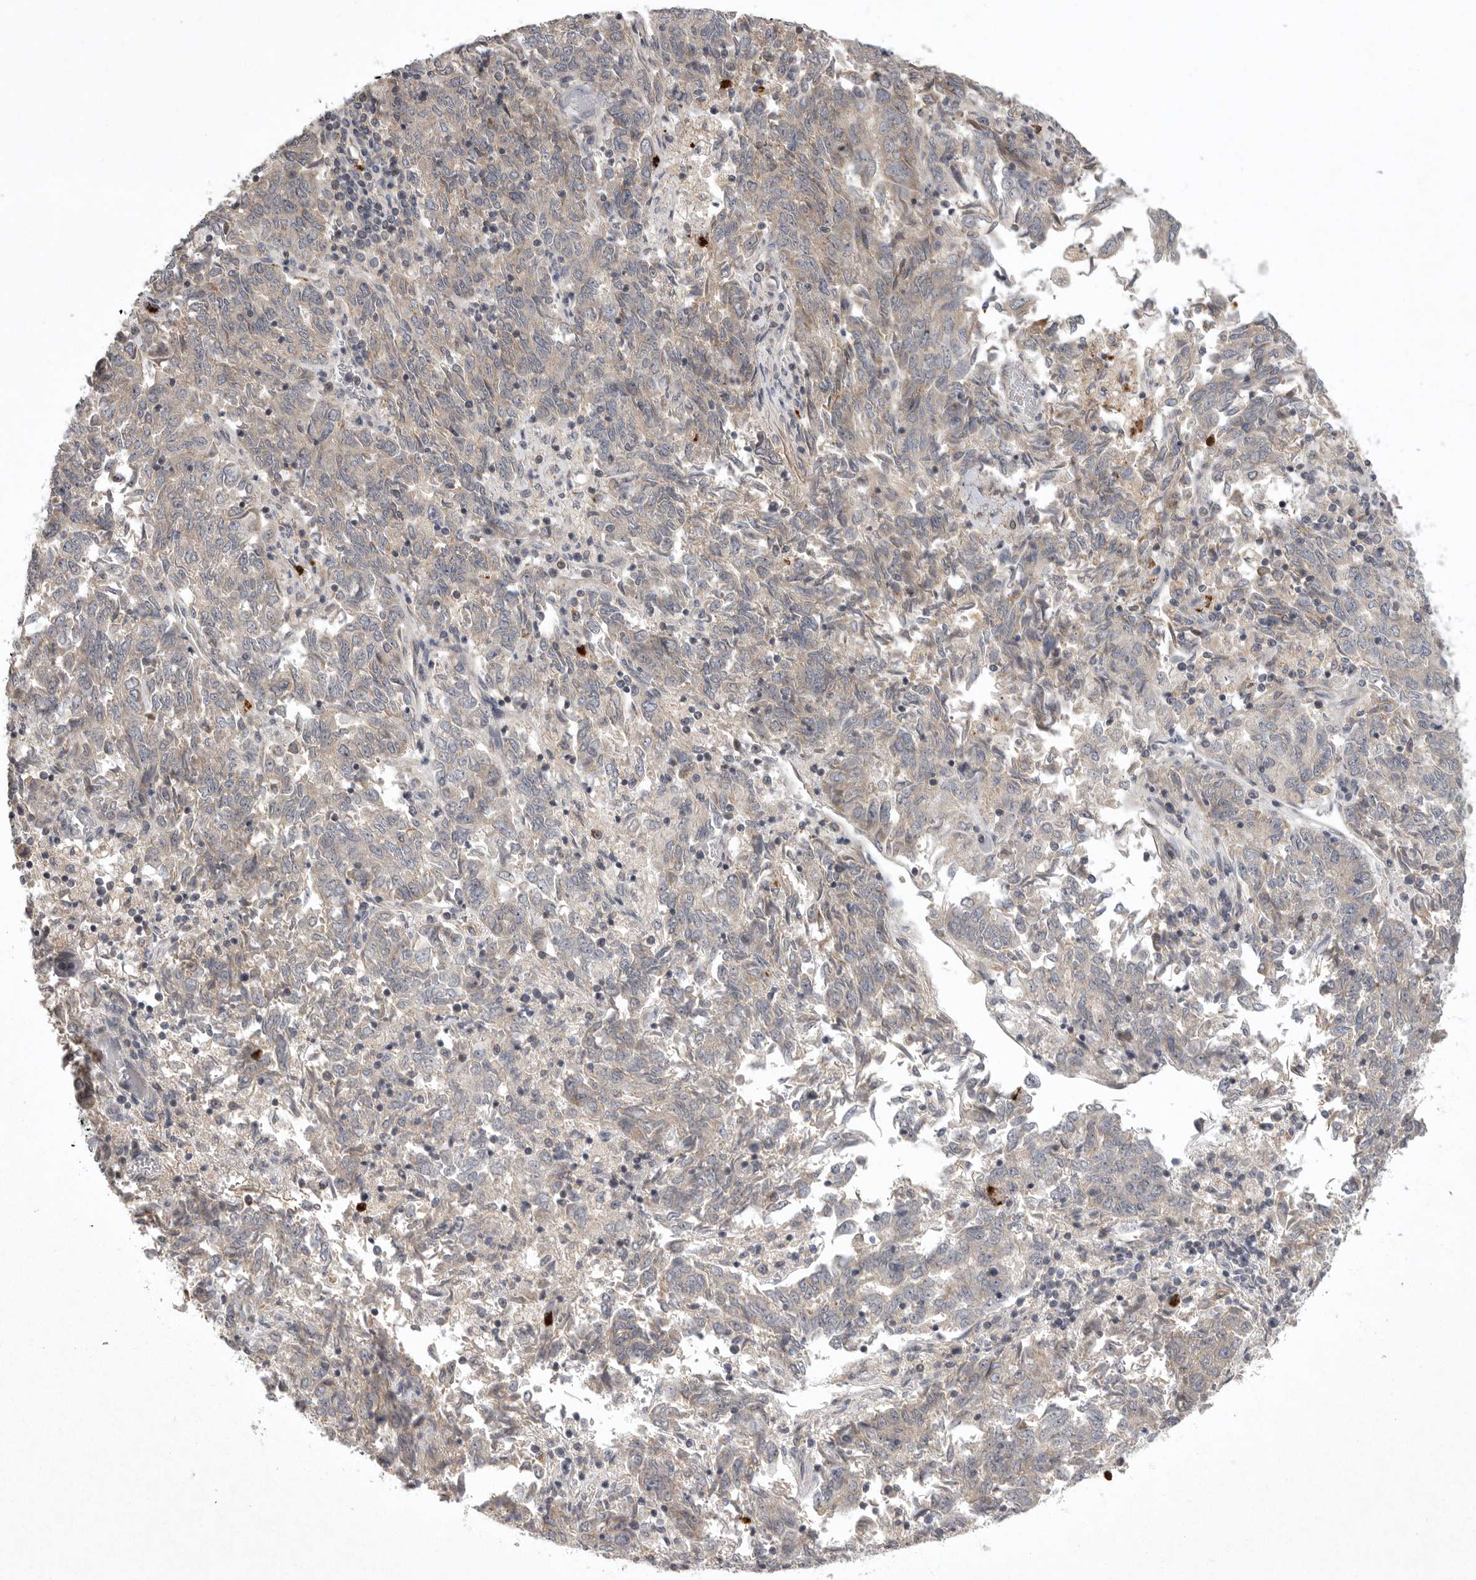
{"staining": {"intensity": "weak", "quantity": "<25%", "location": "cytoplasmic/membranous"}, "tissue": "endometrial cancer", "cell_type": "Tumor cells", "image_type": "cancer", "snomed": [{"axis": "morphology", "description": "Adenocarcinoma, NOS"}, {"axis": "topography", "description": "Endometrium"}], "caption": "The micrograph demonstrates no significant expression in tumor cells of endometrial cancer.", "gene": "UBE3D", "patient": {"sex": "female", "age": 80}}